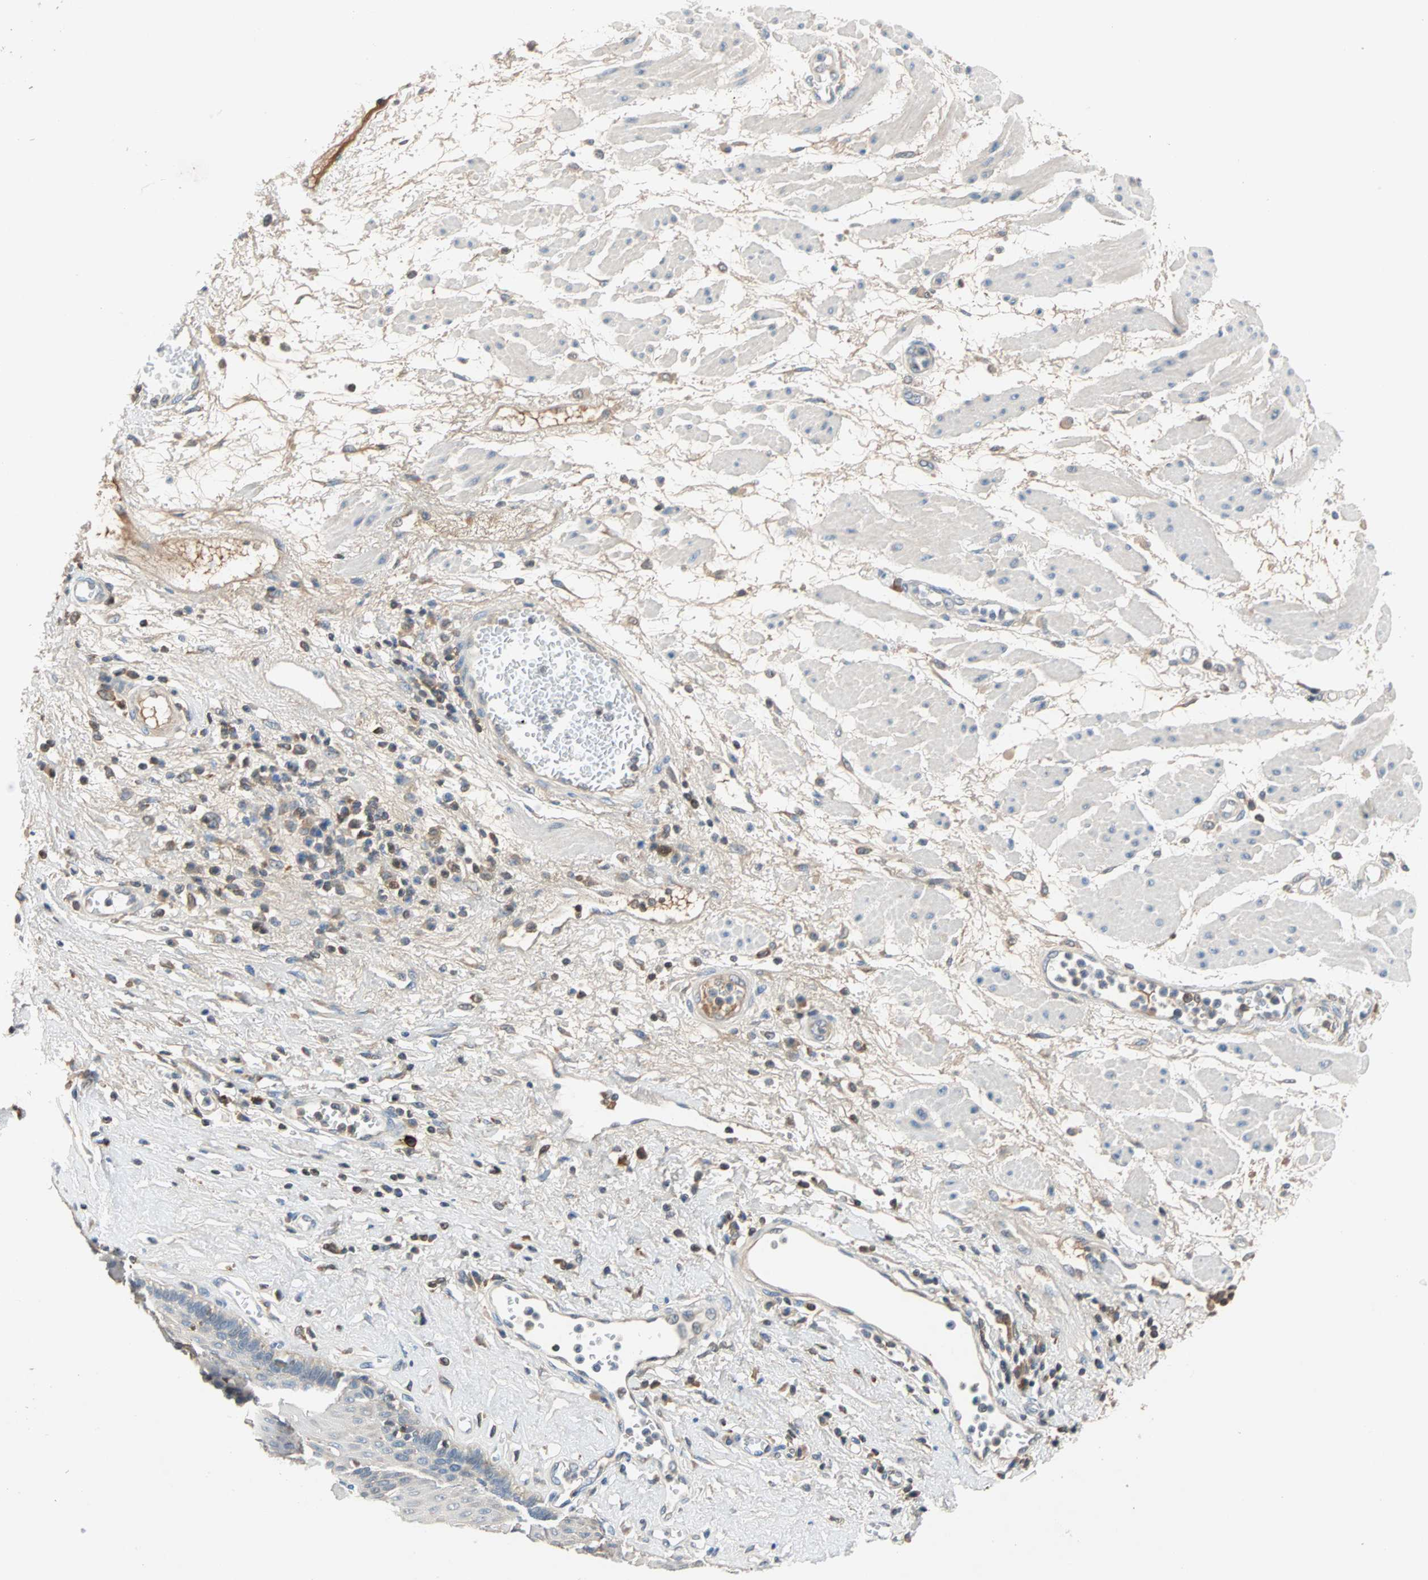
{"staining": {"intensity": "negative", "quantity": "none", "location": "none"}, "tissue": "esophagus", "cell_type": "Squamous epithelial cells", "image_type": "normal", "snomed": [{"axis": "morphology", "description": "Normal tissue, NOS"}, {"axis": "morphology", "description": "Squamous cell carcinoma, NOS"}, {"axis": "topography", "description": "Esophagus"}], "caption": "Histopathology image shows no significant protein staining in squamous epithelial cells of benign esophagus.", "gene": "MAP4K1", "patient": {"sex": "male", "age": 65}}